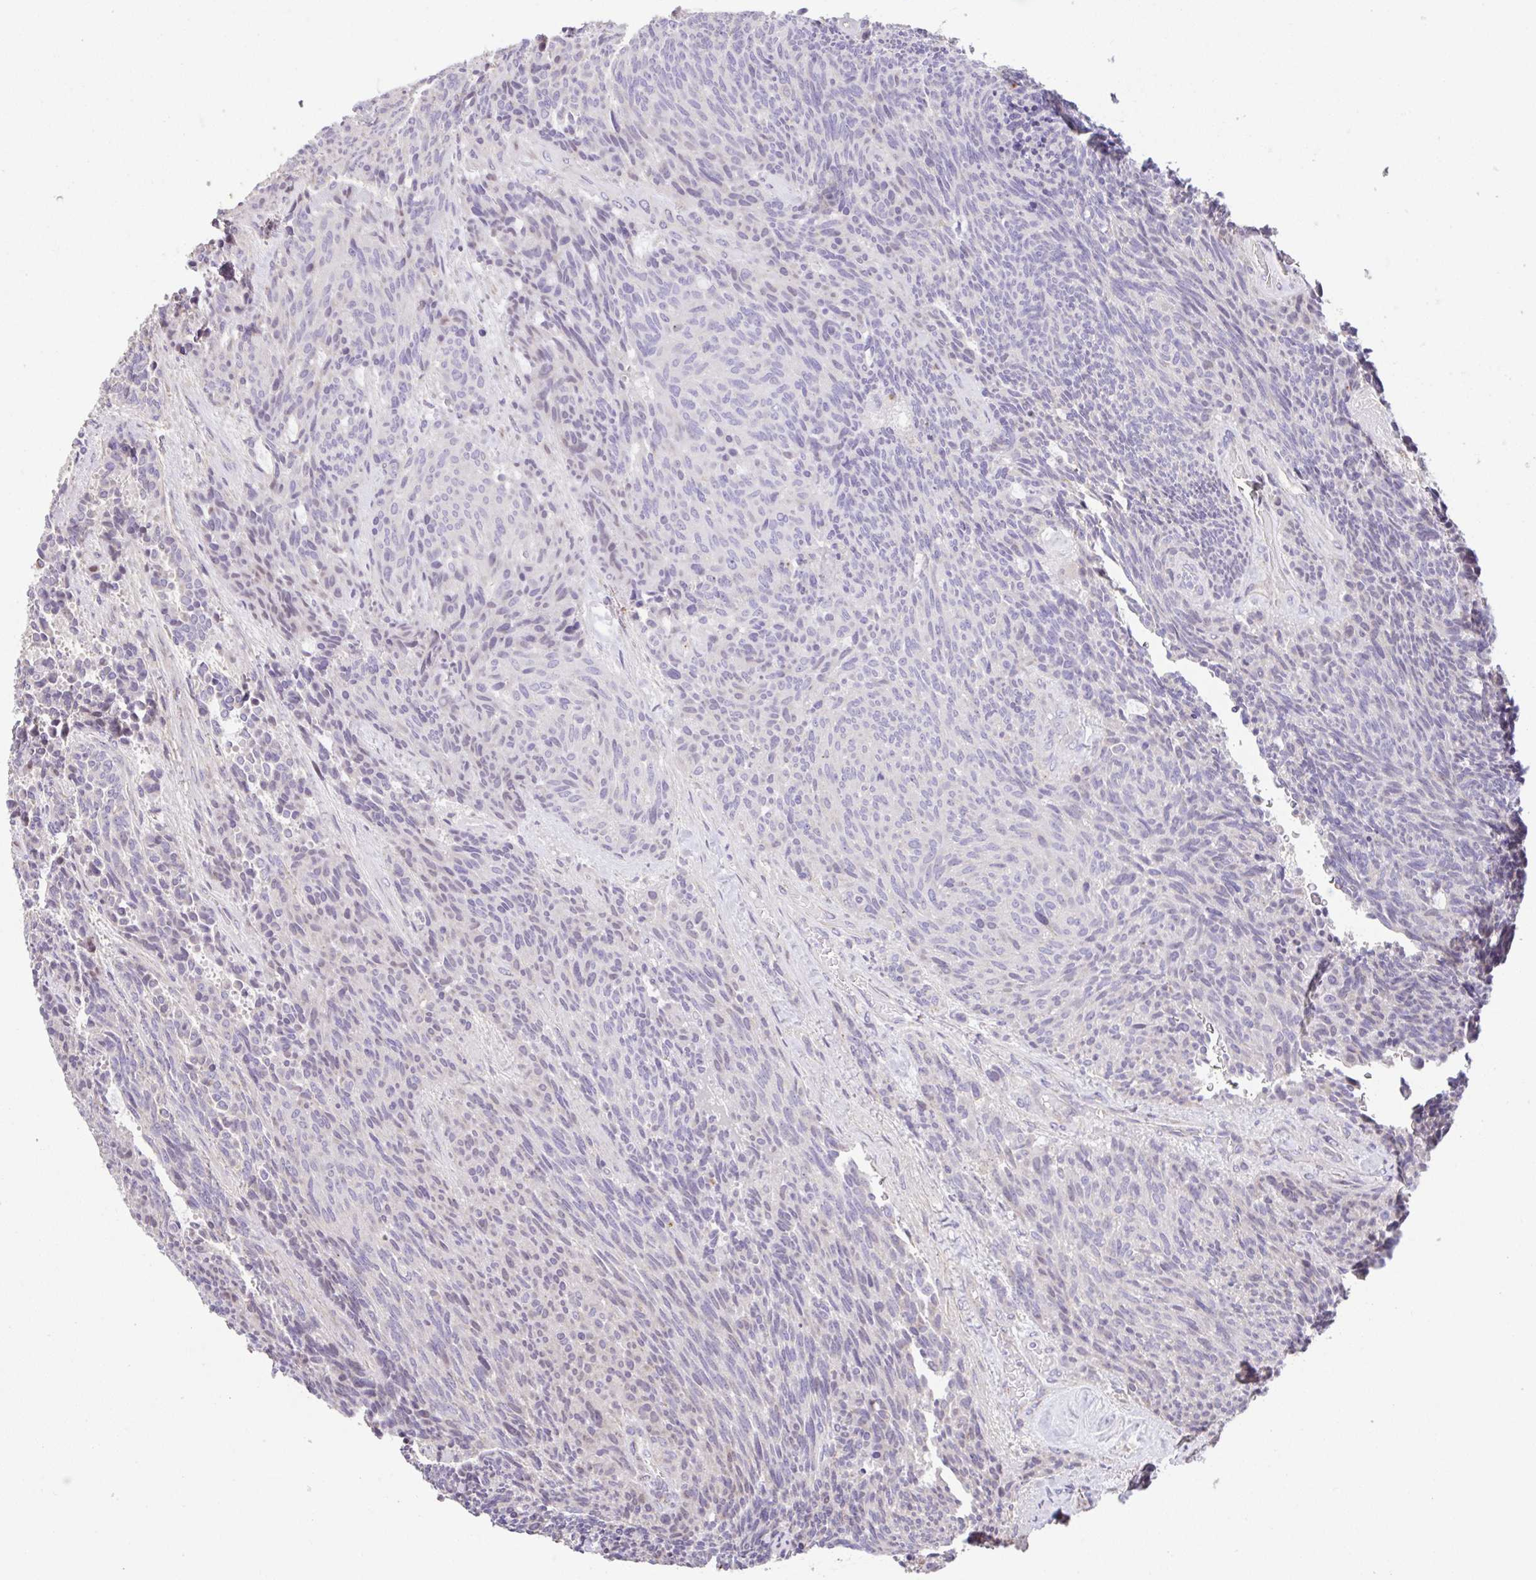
{"staining": {"intensity": "negative", "quantity": "none", "location": "none"}, "tissue": "carcinoid", "cell_type": "Tumor cells", "image_type": "cancer", "snomed": [{"axis": "morphology", "description": "Carcinoid, malignant, NOS"}, {"axis": "topography", "description": "Pancreas"}], "caption": "This is an IHC histopathology image of carcinoid. There is no expression in tumor cells.", "gene": "RUNDC3B", "patient": {"sex": "female", "age": 54}}